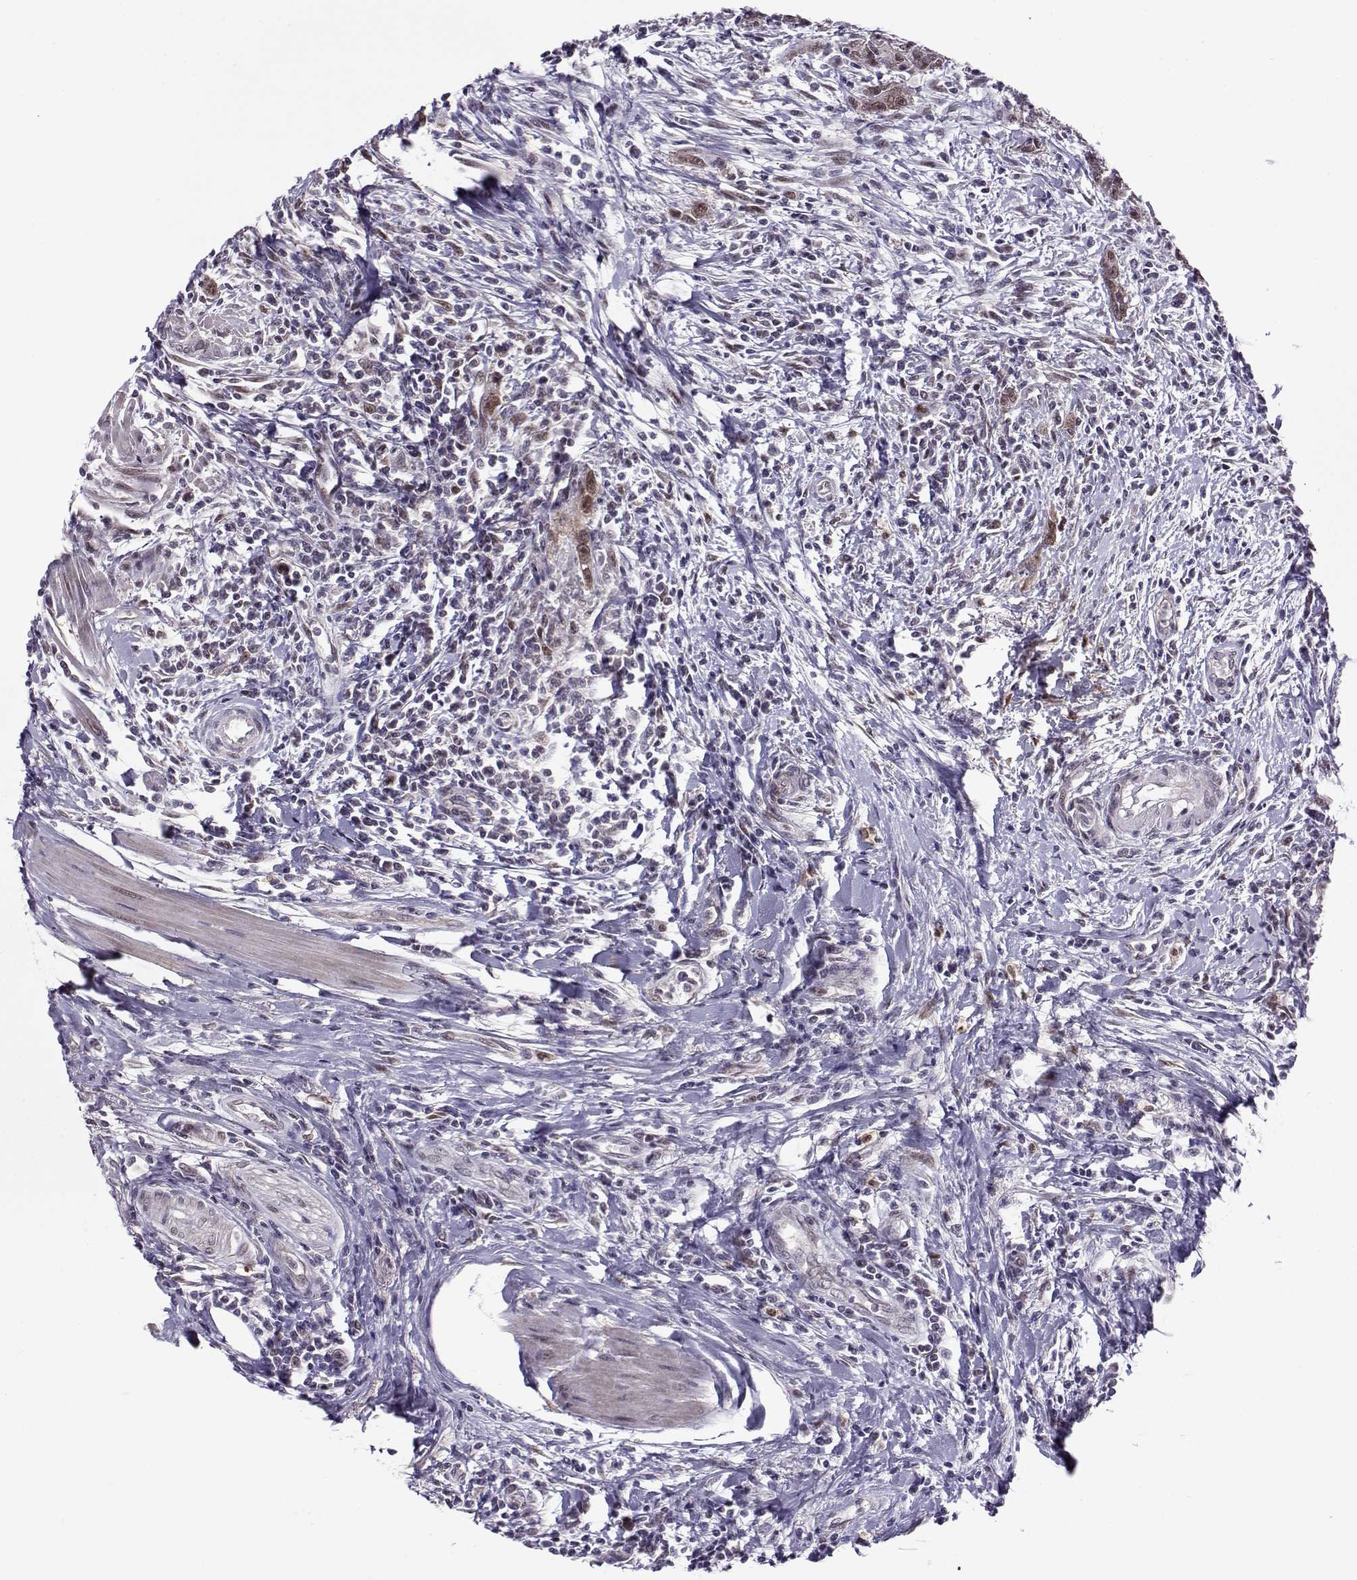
{"staining": {"intensity": "weak", "quantity": "25%-75%", "location": "cytoplasmic/membranous,nuclear"}, "tissue": "urothelial cancer", "cell_type": "Tumor cells", "image_type": "cancer", "snomed": [{"axis": "morphology", "description": "Urothelial carcinoma, High grade"}, {"axis": "topography", "description": "Urinary bladder"}], "caption": "High-grade urothelial carcinoma stained with a protein marker exhibits weak staining in tumor cells.", "gene": "CDK4", "patient": {"sex": "male", "age": 83}}